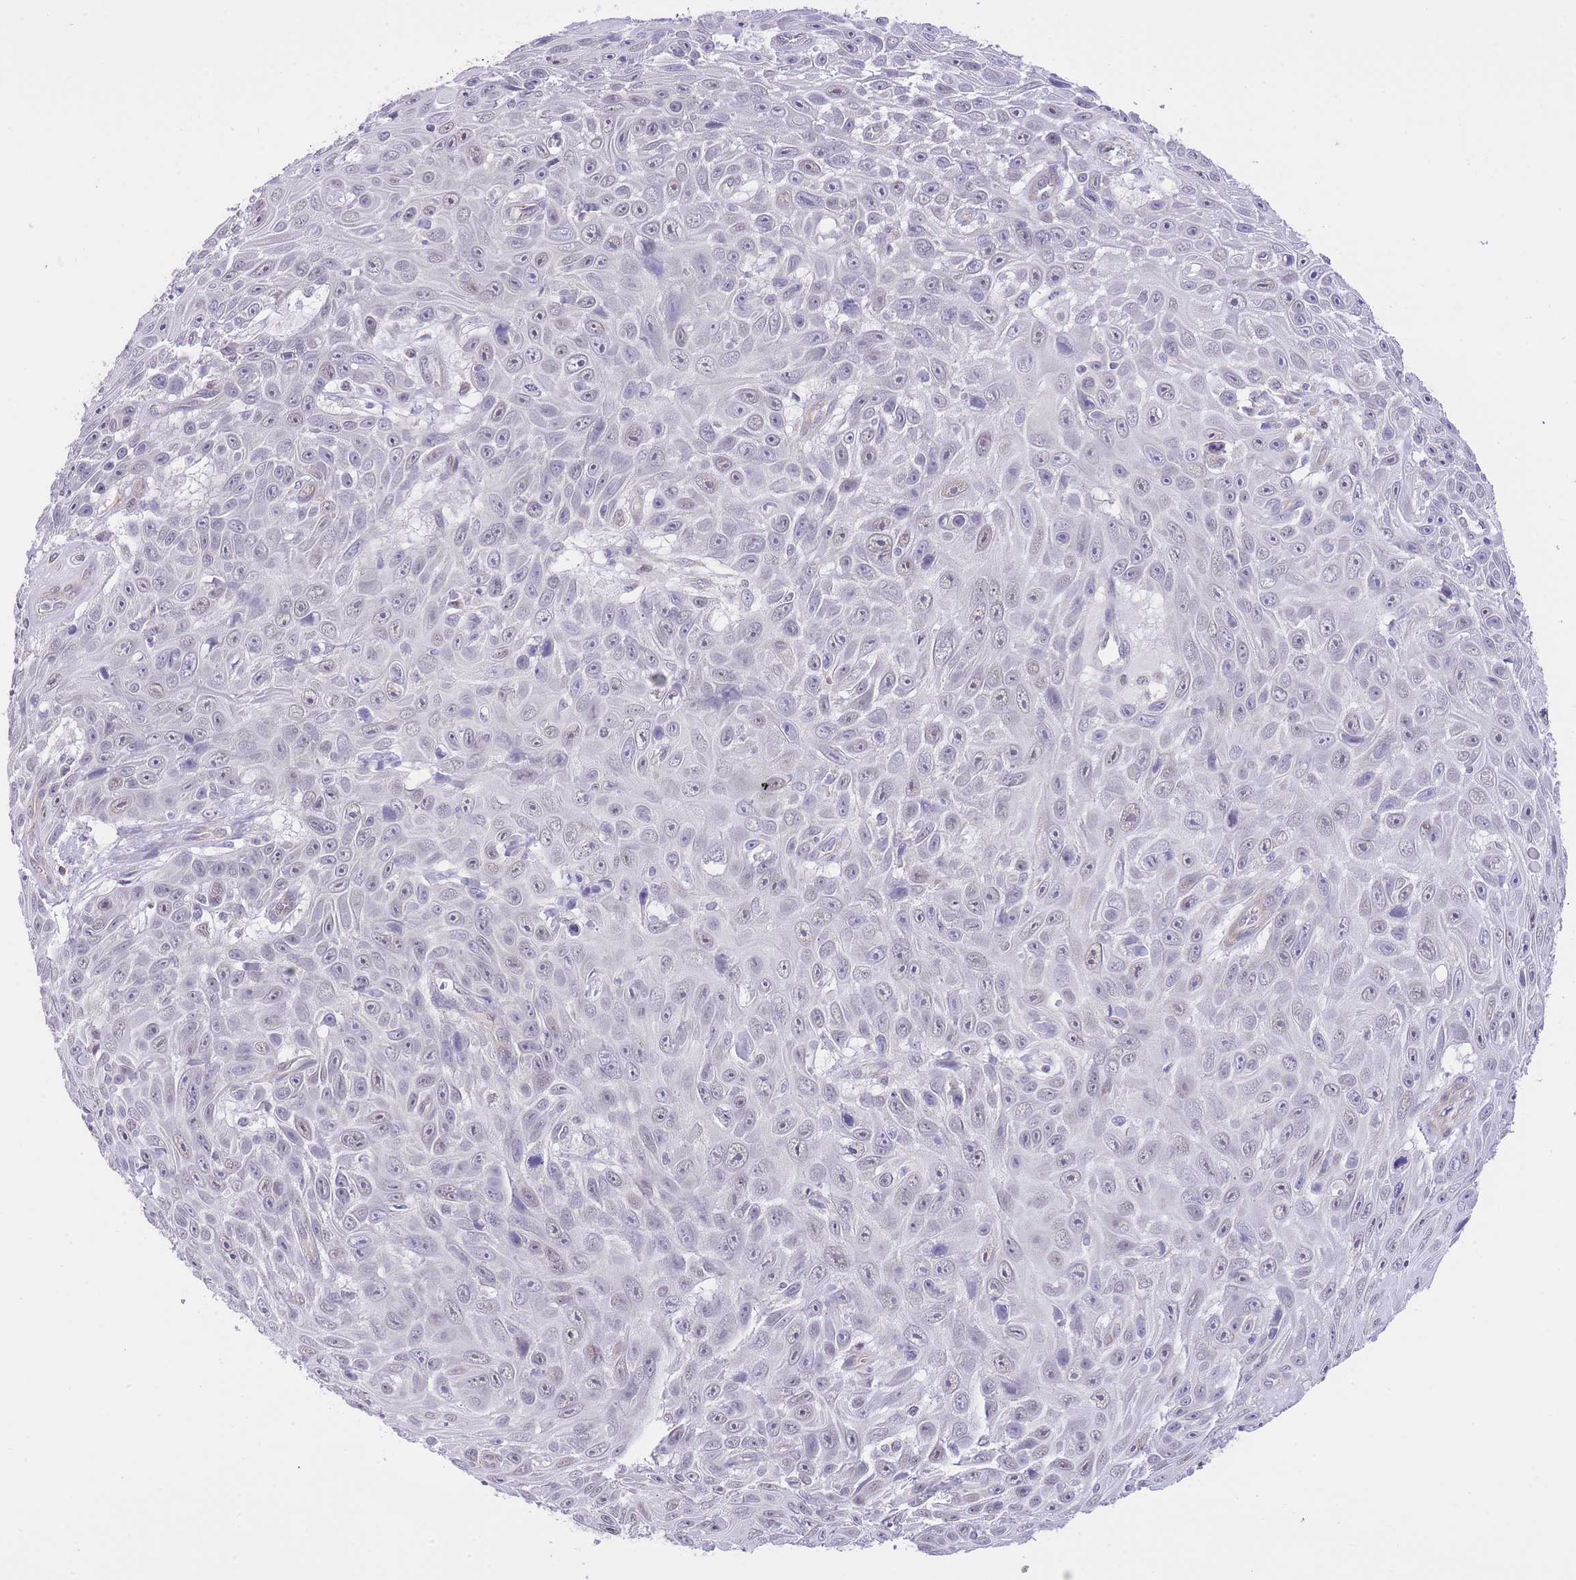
{"staining": {"intensity": "weak", "quantity": "<25%", "location": "nuclear"}, "tissue": "skin cancer", "cell_type": "Tumor cells", "image_type": "cancer", "snomed": [{"axis": "morphology", "description": "Squamous cell carcinoma, NOS"}, {"axis": "topography", "description": "Skin"}], "caption": "The IHC photomicrograph has no significant staining in tumor cells of squamous cell carcinoma (skin) tissue.", "gene": "MEIOSIN", "patient": {"sex": "male", "age": 82}}